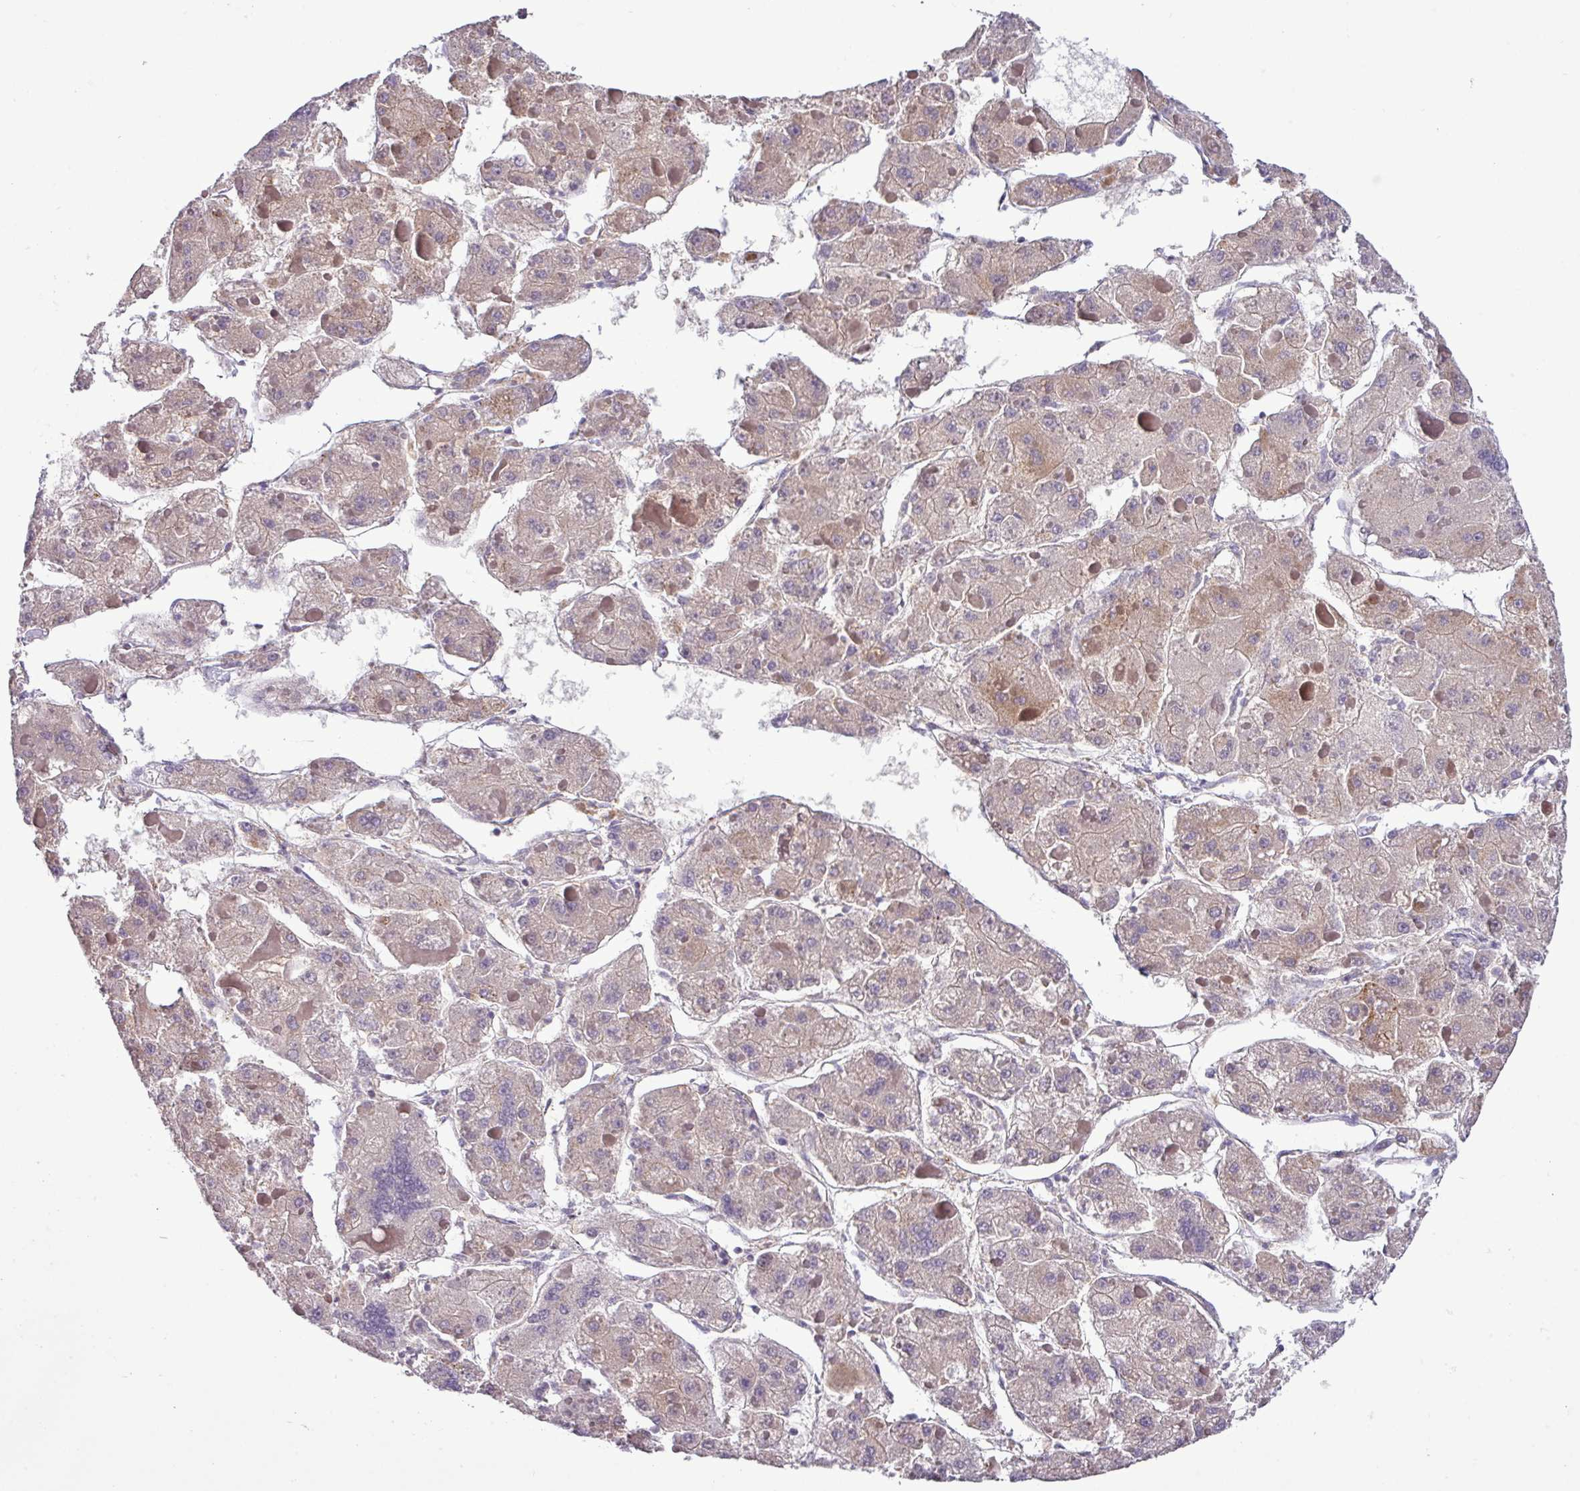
{"staining": {"intensity": "weak", "quantity": "25%-75%", "location": "cytoplasmic/membranous"}, "tissue": "liver cancer", "cell_type": "Tumor cells", "image_type": "cancer", "snomed": [{"axis": "morphology", "description": "Carcinoma, Hepatocellular, NOS"}, {"axis": "topography", "description": "Liver"}], "caption": "A high-resolution photomicrograph shows immunohistochemistry staining of liver hepatocellular carcinoma, which demonstrates weak cytoplasmic/membranous positivity in about 25%-75% of tumor cells. The staining was performed using DAB, with brown indicating positive protein expression. Nuclei are stained blue with hematoxylin.", "gene": "CARHSP1", "patient": {"sex": "female", "age": 73}}